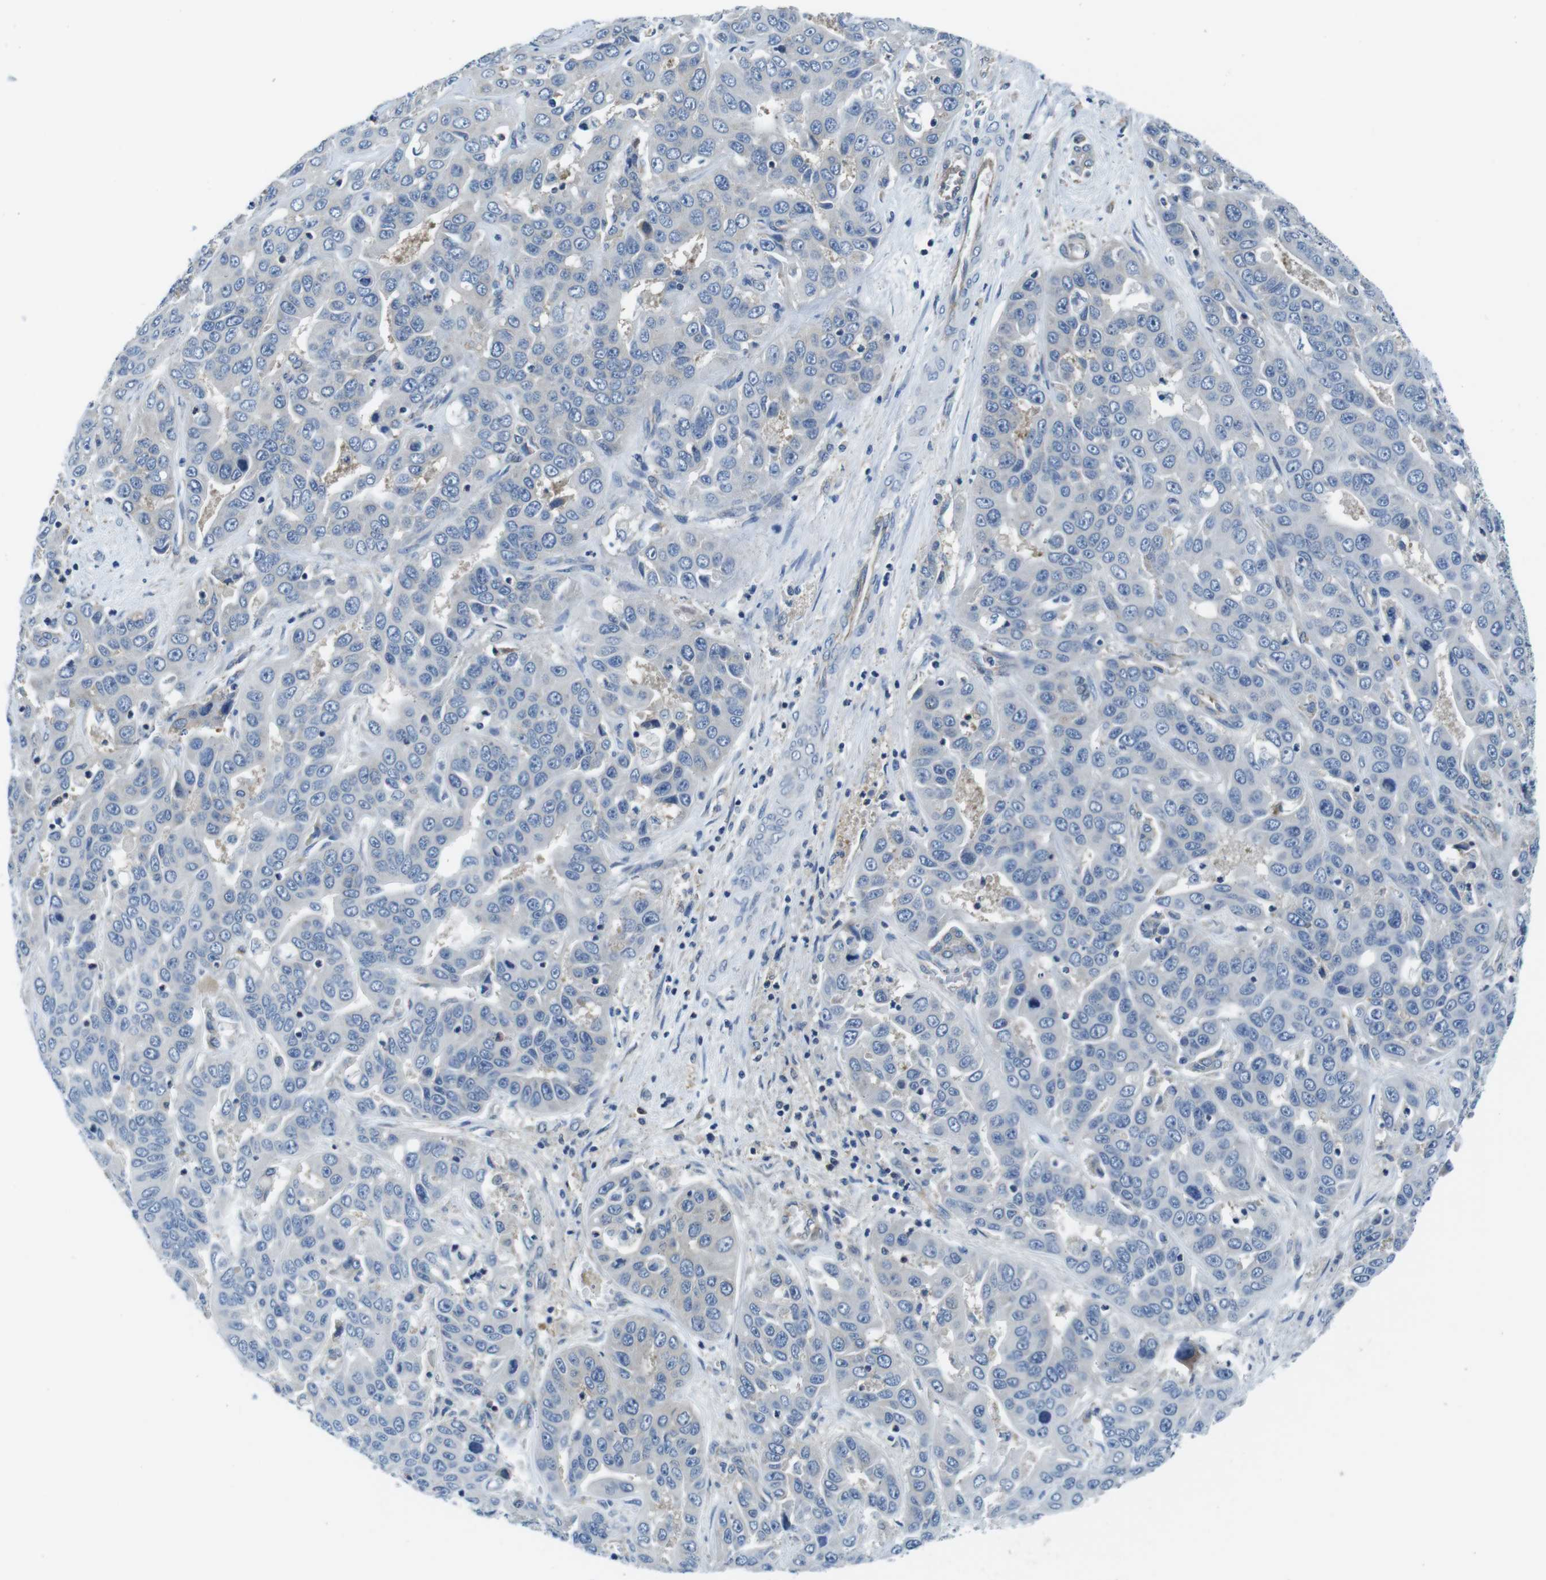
{"staining": {"intensity": "negative", "quantity": "none", "location": "none"}, "tissue": "liver cancer", "cell_type": "Tumor cells", "image_type": "cancer", "snomed": [{"axis": "morphology", "description": "Cholangiocarcinoma"}, {"axis": "topography", "description": "Liver"}], "caption": "Immunohistochemistry (IHC) of human liver cholangiocarcinoma demonstrates no expression in tumor cells.", "gene": "EIF2B5", "patient": {"sex": "female", "age": 52}}